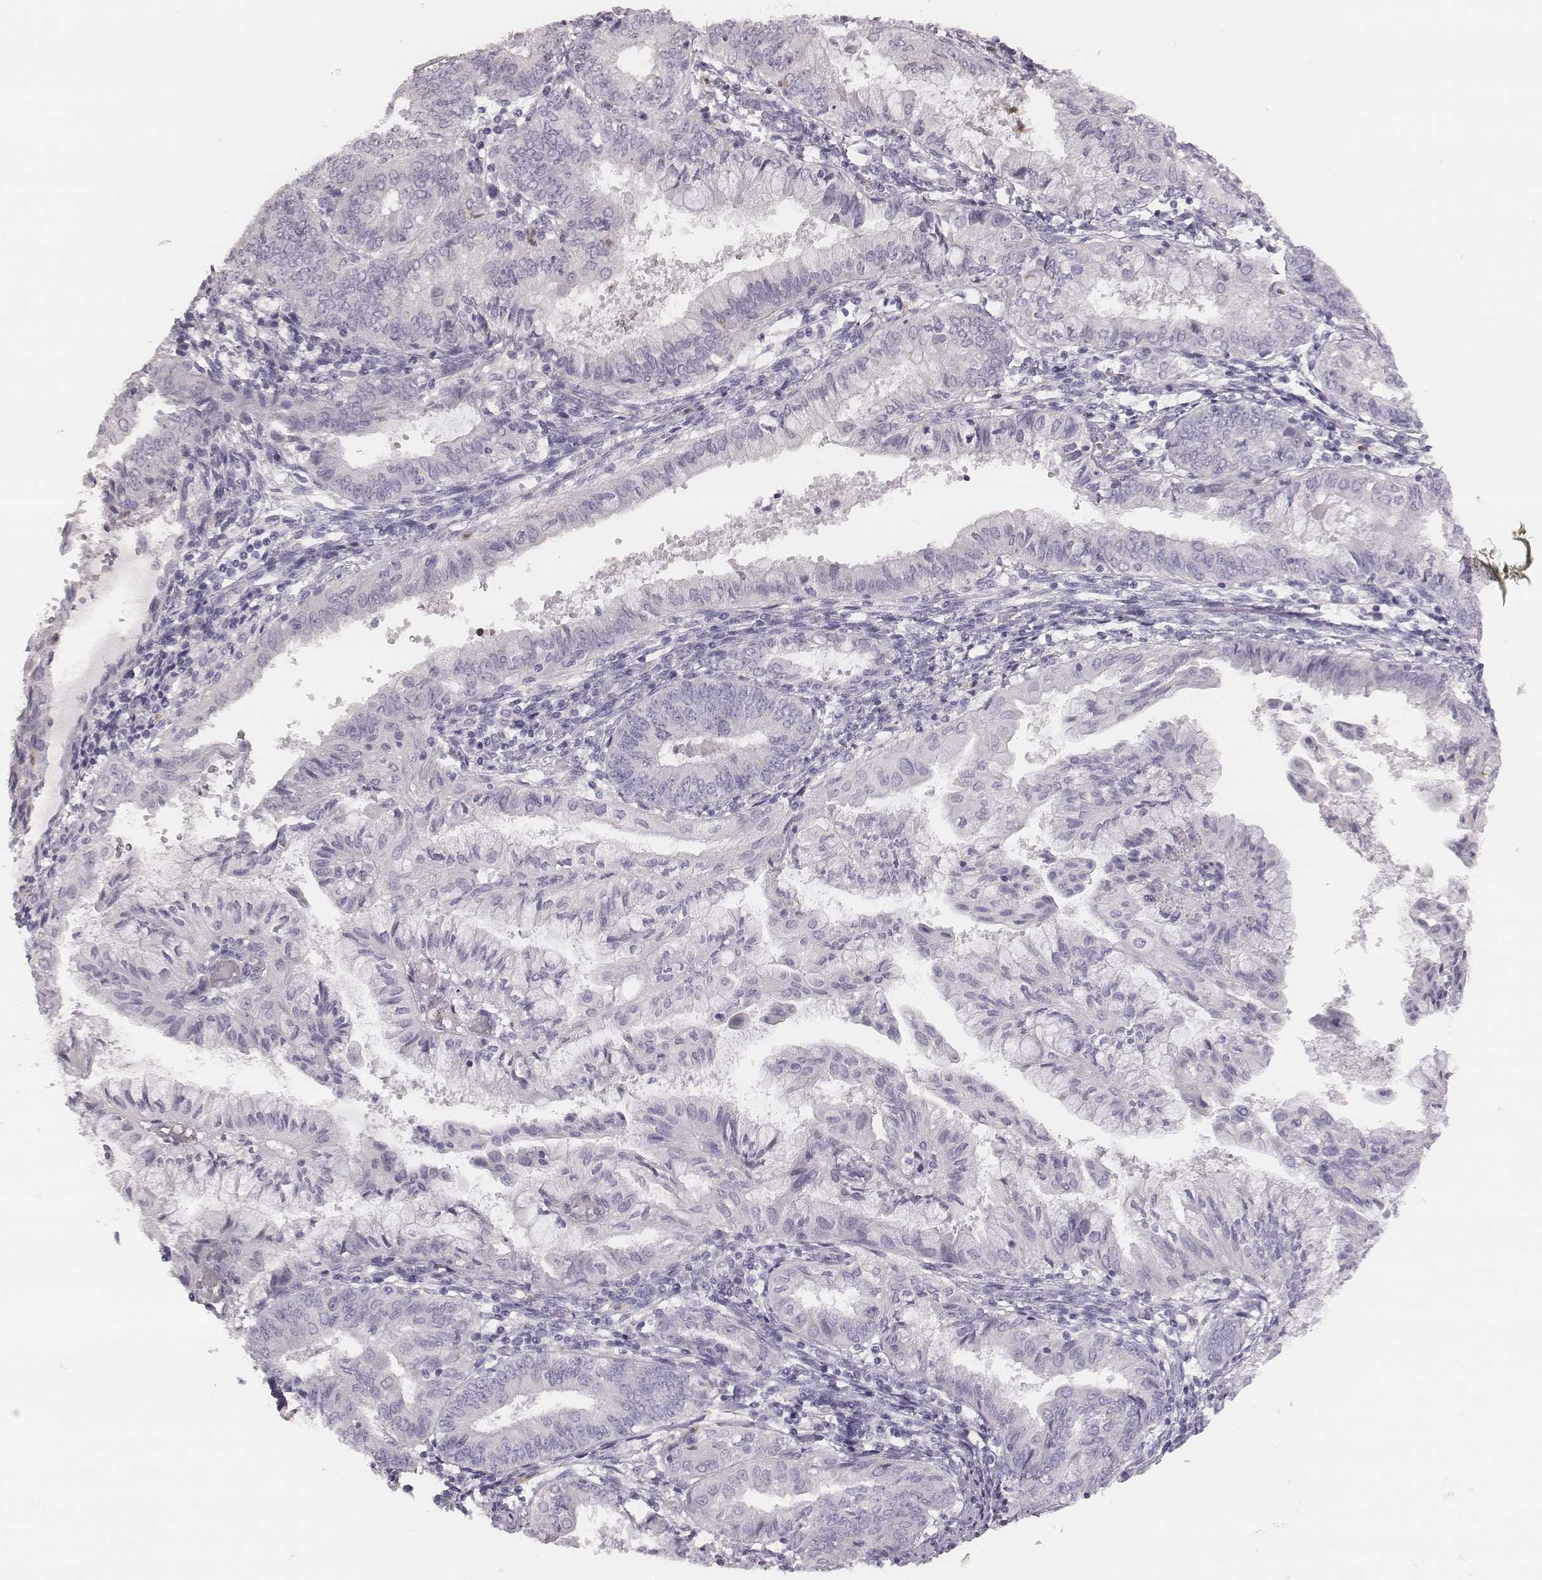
{"staining": {"intensity": "negative", "quantity": "none", "location": "none"}, "tissue": "endometrial cancer", "cell_type": "Tumor cells", "image_type": "cancer", "snomed": [{"axis": "morphology", "description": "Adenocarcinoma, NOS"}, {"axis": "topography", "description": "Endometrium"}], "caption": "High power microscopy photomicrograph of an immunohistochemistry (IHC) image of endometrial adenocarcinoma, revealing no significant expression in tumor cells.", "gene": "KCNJ12", "patient": {"sex": "female", "age": 68}}